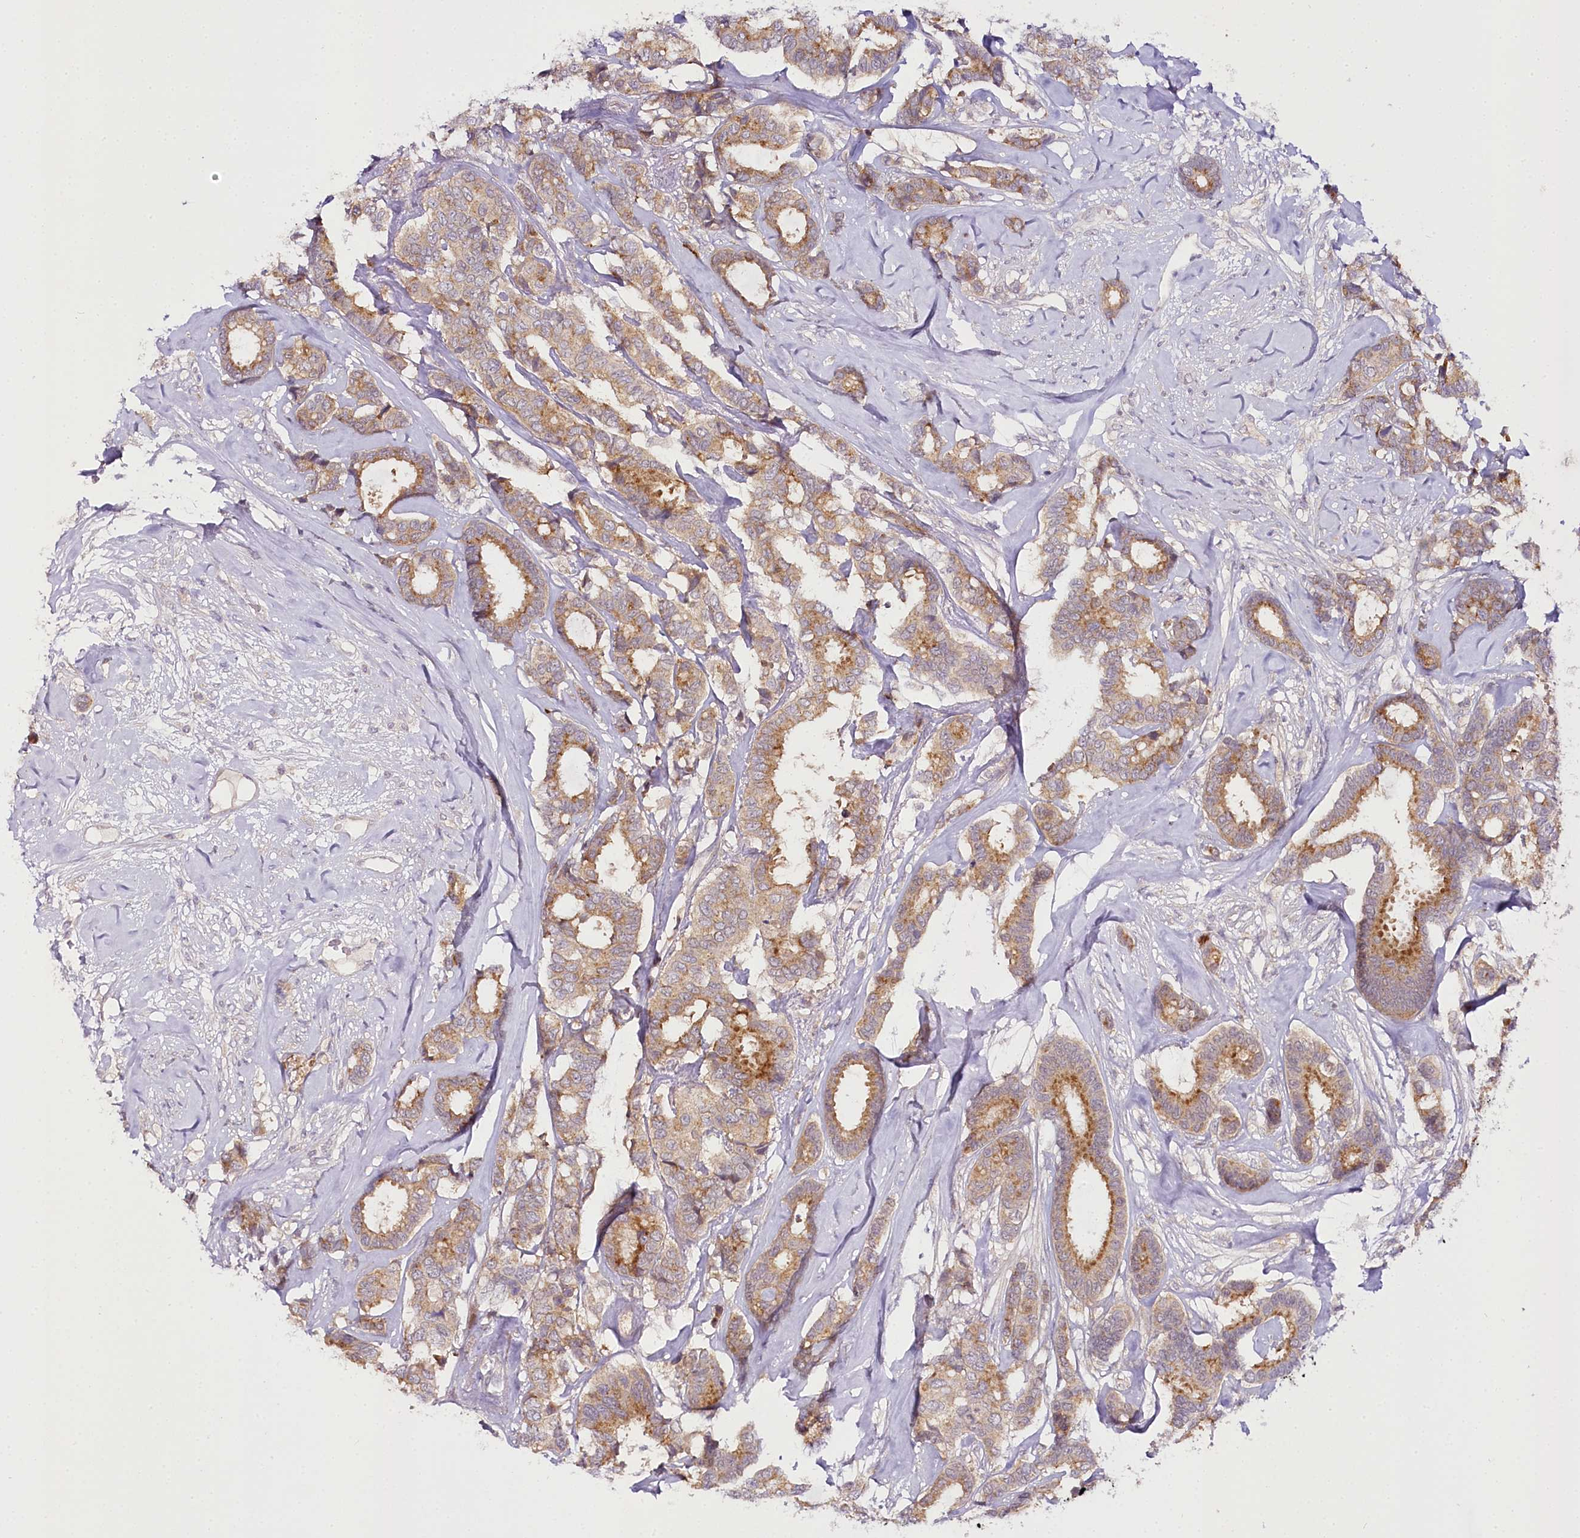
{"staining": {"intensity": "moderate", "quantity": ">75%", "location": "cytoplasmic/membranous"}, "tissue": "breast cancer", "cell_type": "Tumor cells", "image_type": "cancer", "snomed": [{"axis": "morphology", "description": "Duct carcinoma"}, {"axis": "topography", "description": "Breast"}], "caption": "Breast cancer tissue reveals moderate cytoplasmic/membranous staining in about >75% of tumor cells, visualized by immunohistochemistry.", "gene": "VWA5A", "patient": {"sex": "female", "age": 87}}